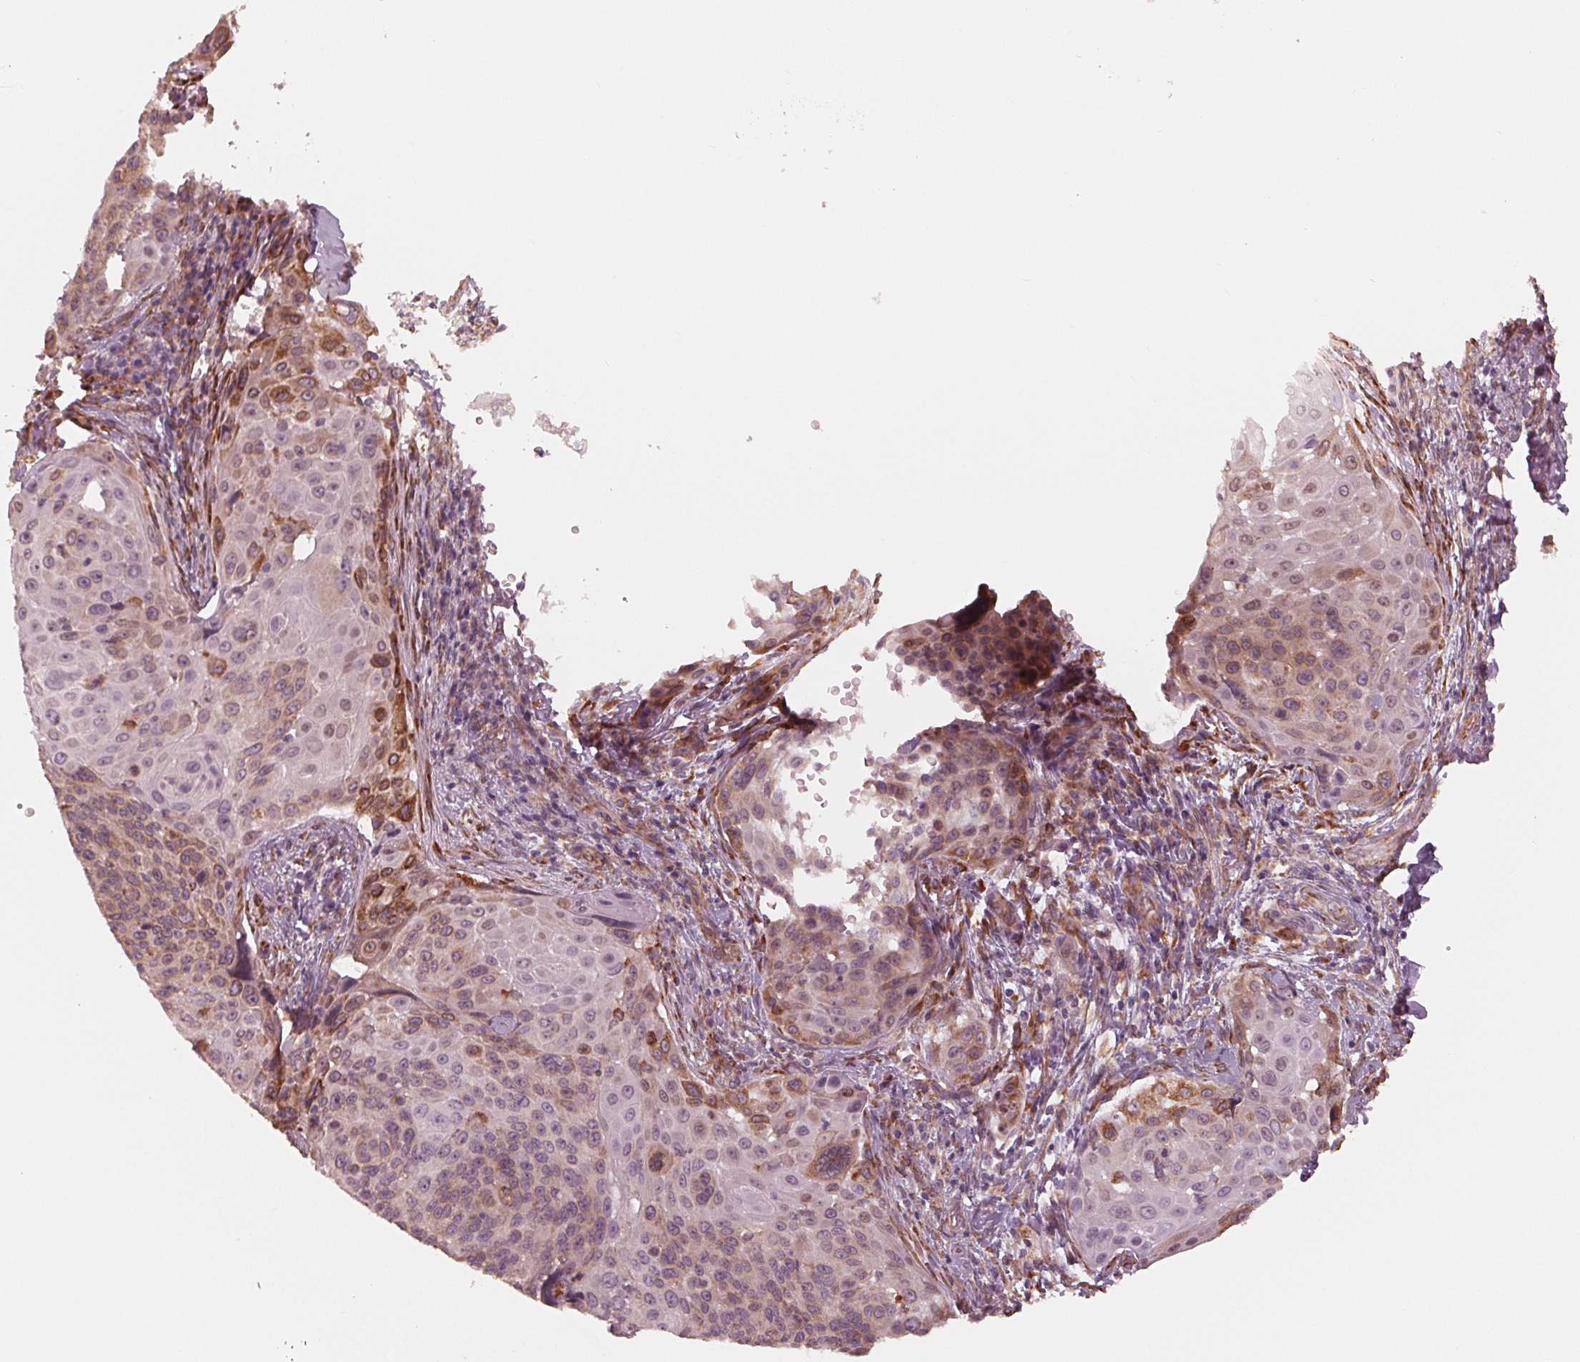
{"staining": {"intensity": "weak", "quantity": "25%-75%", "location": "cytoplasmic/membranous"}, "tissue": "cervical cancer", "cell_type": "Tumor cells", "image_type": "cancer", "snomed": [{"axis": "morphology", "description": "Squamous cell carcinoma, NOS"}, {"axis": "topography", "description": "Cervix"}], "caption": "Human cervical cancer stained with a protein marker displays weak staining in tumor cells.", "gene": "IKBIP", "patient": {"sex": "female", "age": 49}}